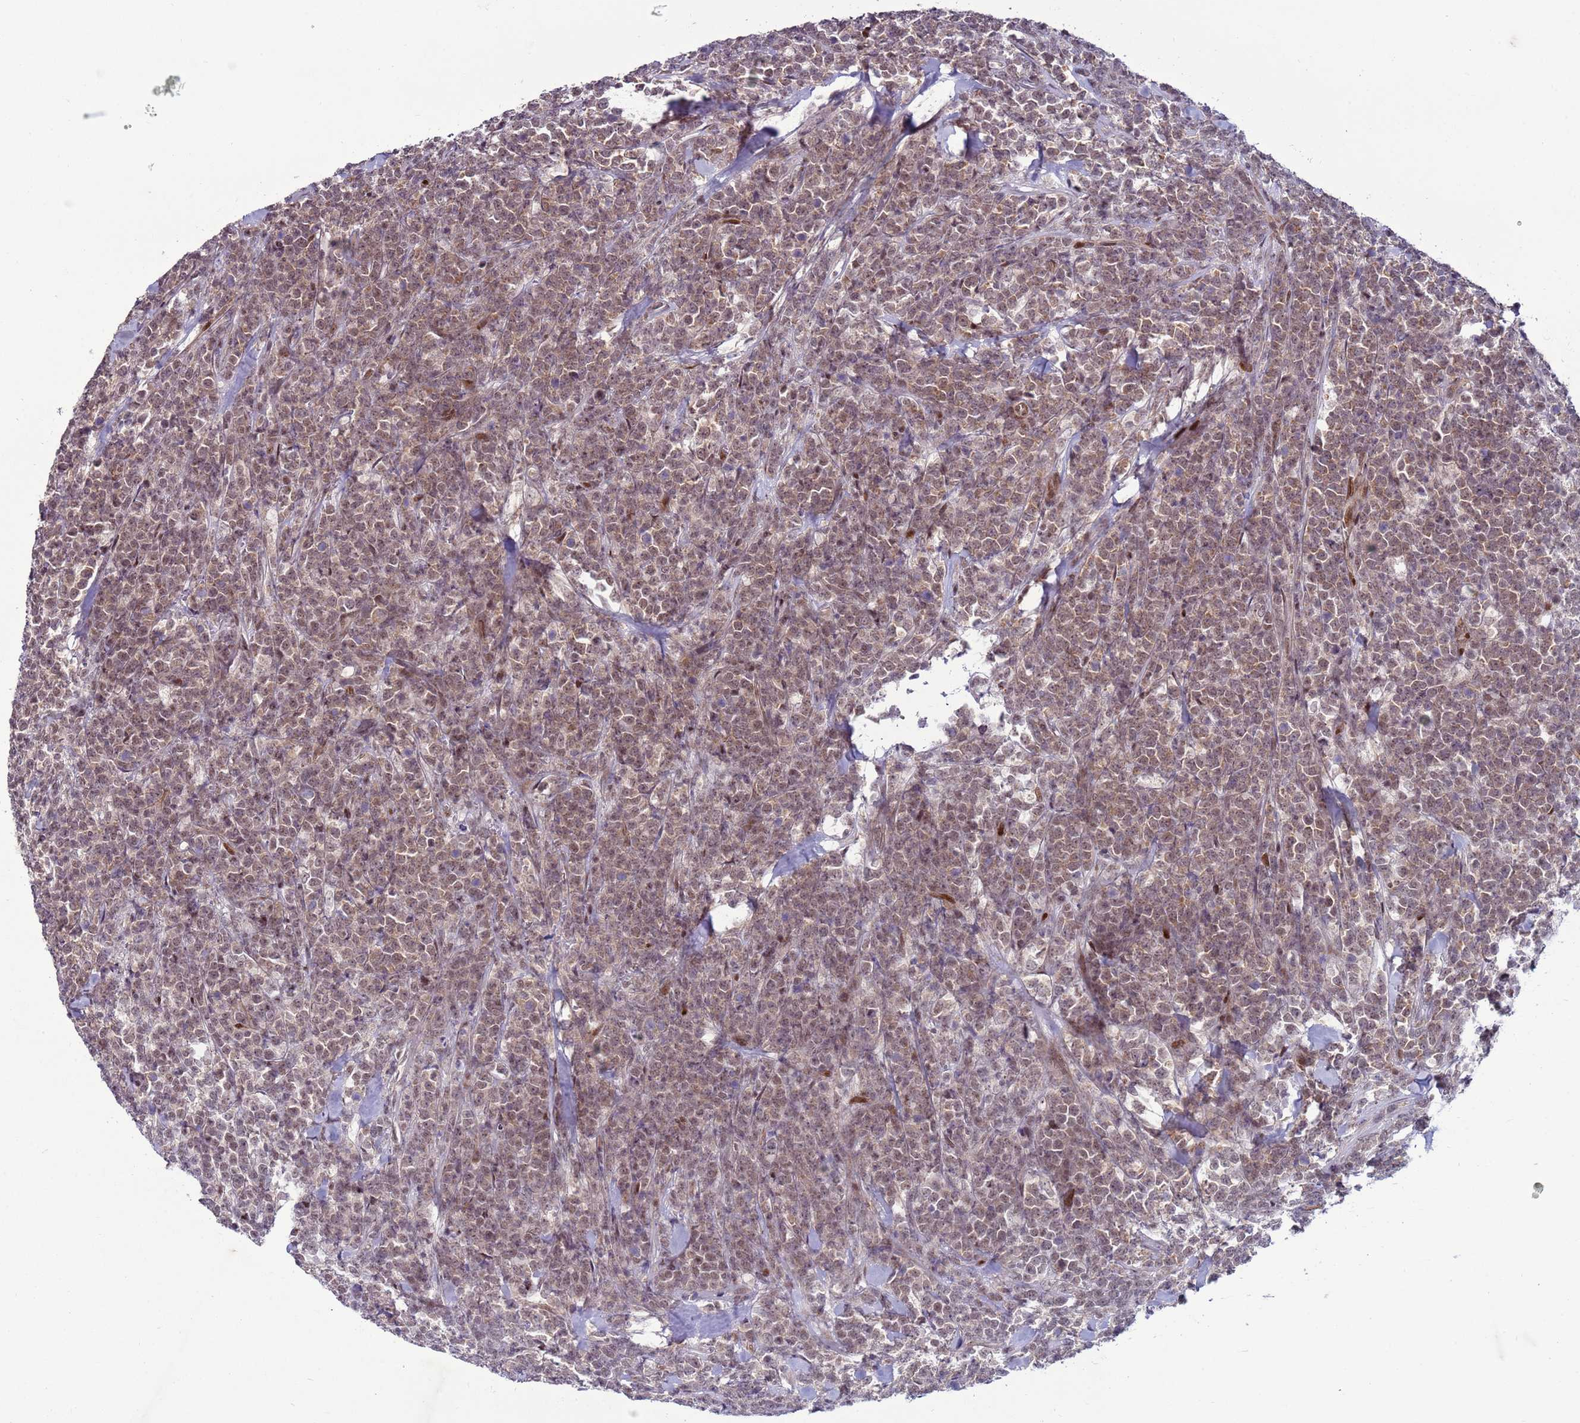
{"staining": {"intensity": "moderate", "quantity": ">75%", "location": "nuclear"}, "tissue": "lymphoma", "cell_type": "Tumor cells", "image_type": "cancer", "snomed": [{"axis": "morphology", "description": "Malignant lymphoma, non-Hodgkin's type, High grade"}, {"axis": "topography", "description": "Small intestine"}], "caption": "Immunohistochemistry (IHC) photomicrograph of high-grade malignant lymphoma, non-Hodgkin's type stained for a protein (brown), which displays medium levels of moderate nuclear positivity in about >75% of tumor cells.", "gene": "SHC3", "patient": {"sex": "male", "age": 8}}